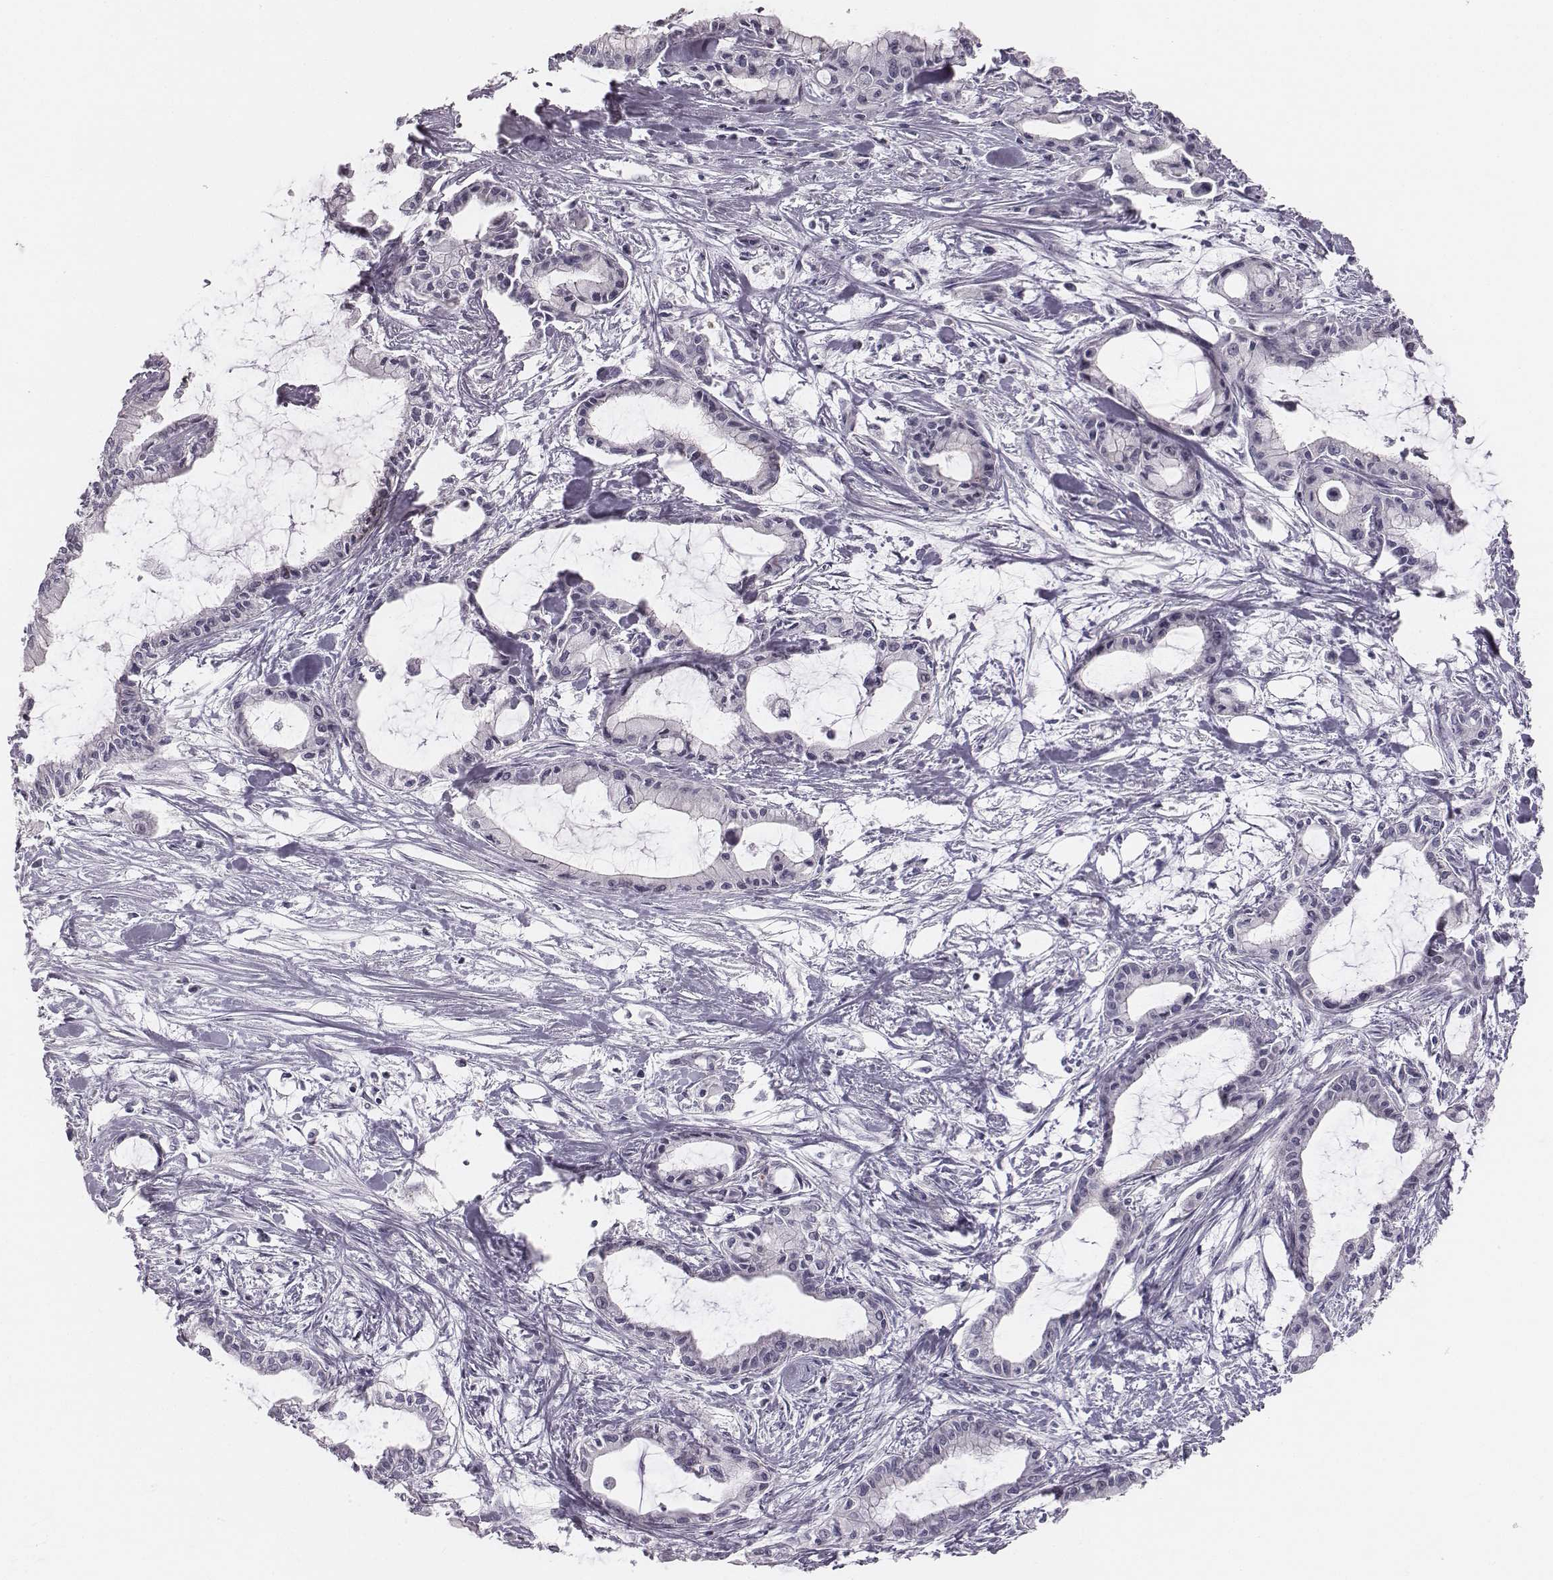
{"staining": {"intensity": "negative", "quantity": "none", "location": "none"}, "tissue": "pancreatic cancer", "cell_type": "Tumor cells", "image_type": "cancer", "snomed": [{"axis": "morphology", "description": "Adenocarcinoma, NOS"}, {"axis": "topography", "description": "Pancreas"}], "caption": "High magnification brightfield microscopy of pancreatic cancer stained with DAB (brown) and counterstained with hematoxylin (blue): tumor cells show no significant staining.", "gene": "CACNG4", "patient": {"sex": "male", "age": 48}}